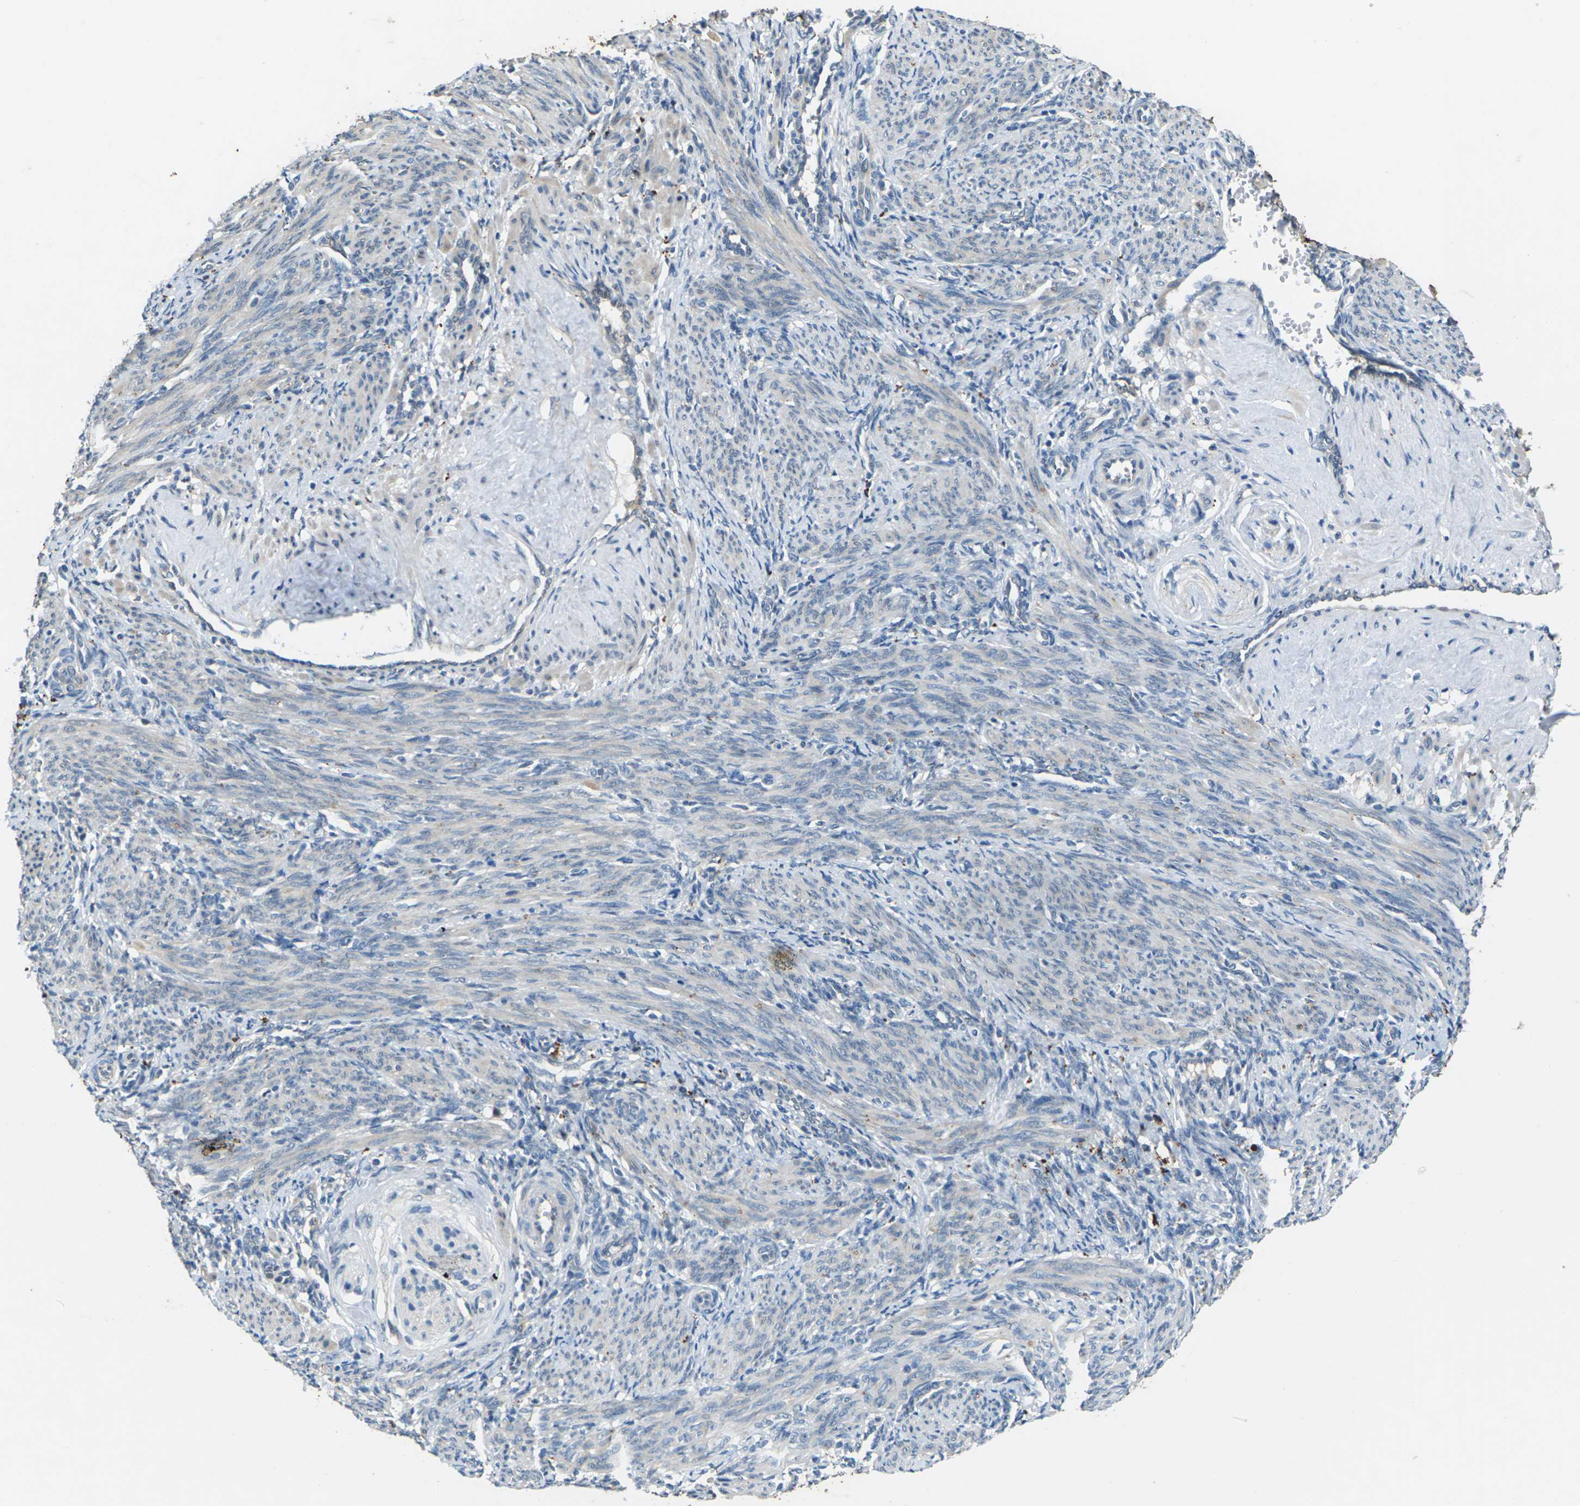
{"staining": {"intensity": "moderate", "quantity": "<25%", "location": "cytoplasmic/membranous"}, "tissue": "smooth muscle", "cell_type": "Smooth muscle cells", "image_type": "normal", "snomed": [{"axis": "morphology", "description": "Normal tissue, NOS"}, {"axis": "topography", "description": "Endometrium"}], "caption": "DAB (3,3'-diaminobenzidine) immunohistochemical staining of benign smooth muscle exhibits moderate cytoplasmic/membranous protein expression in about <25% of smooth muscle cells. (DAB (3,3'-diaminobenzidine) IHC, brown staining for protein, blue staining for nuclei).", "gene": "SIGLEC14", "patient": {"sex": "female", "age": 33}}